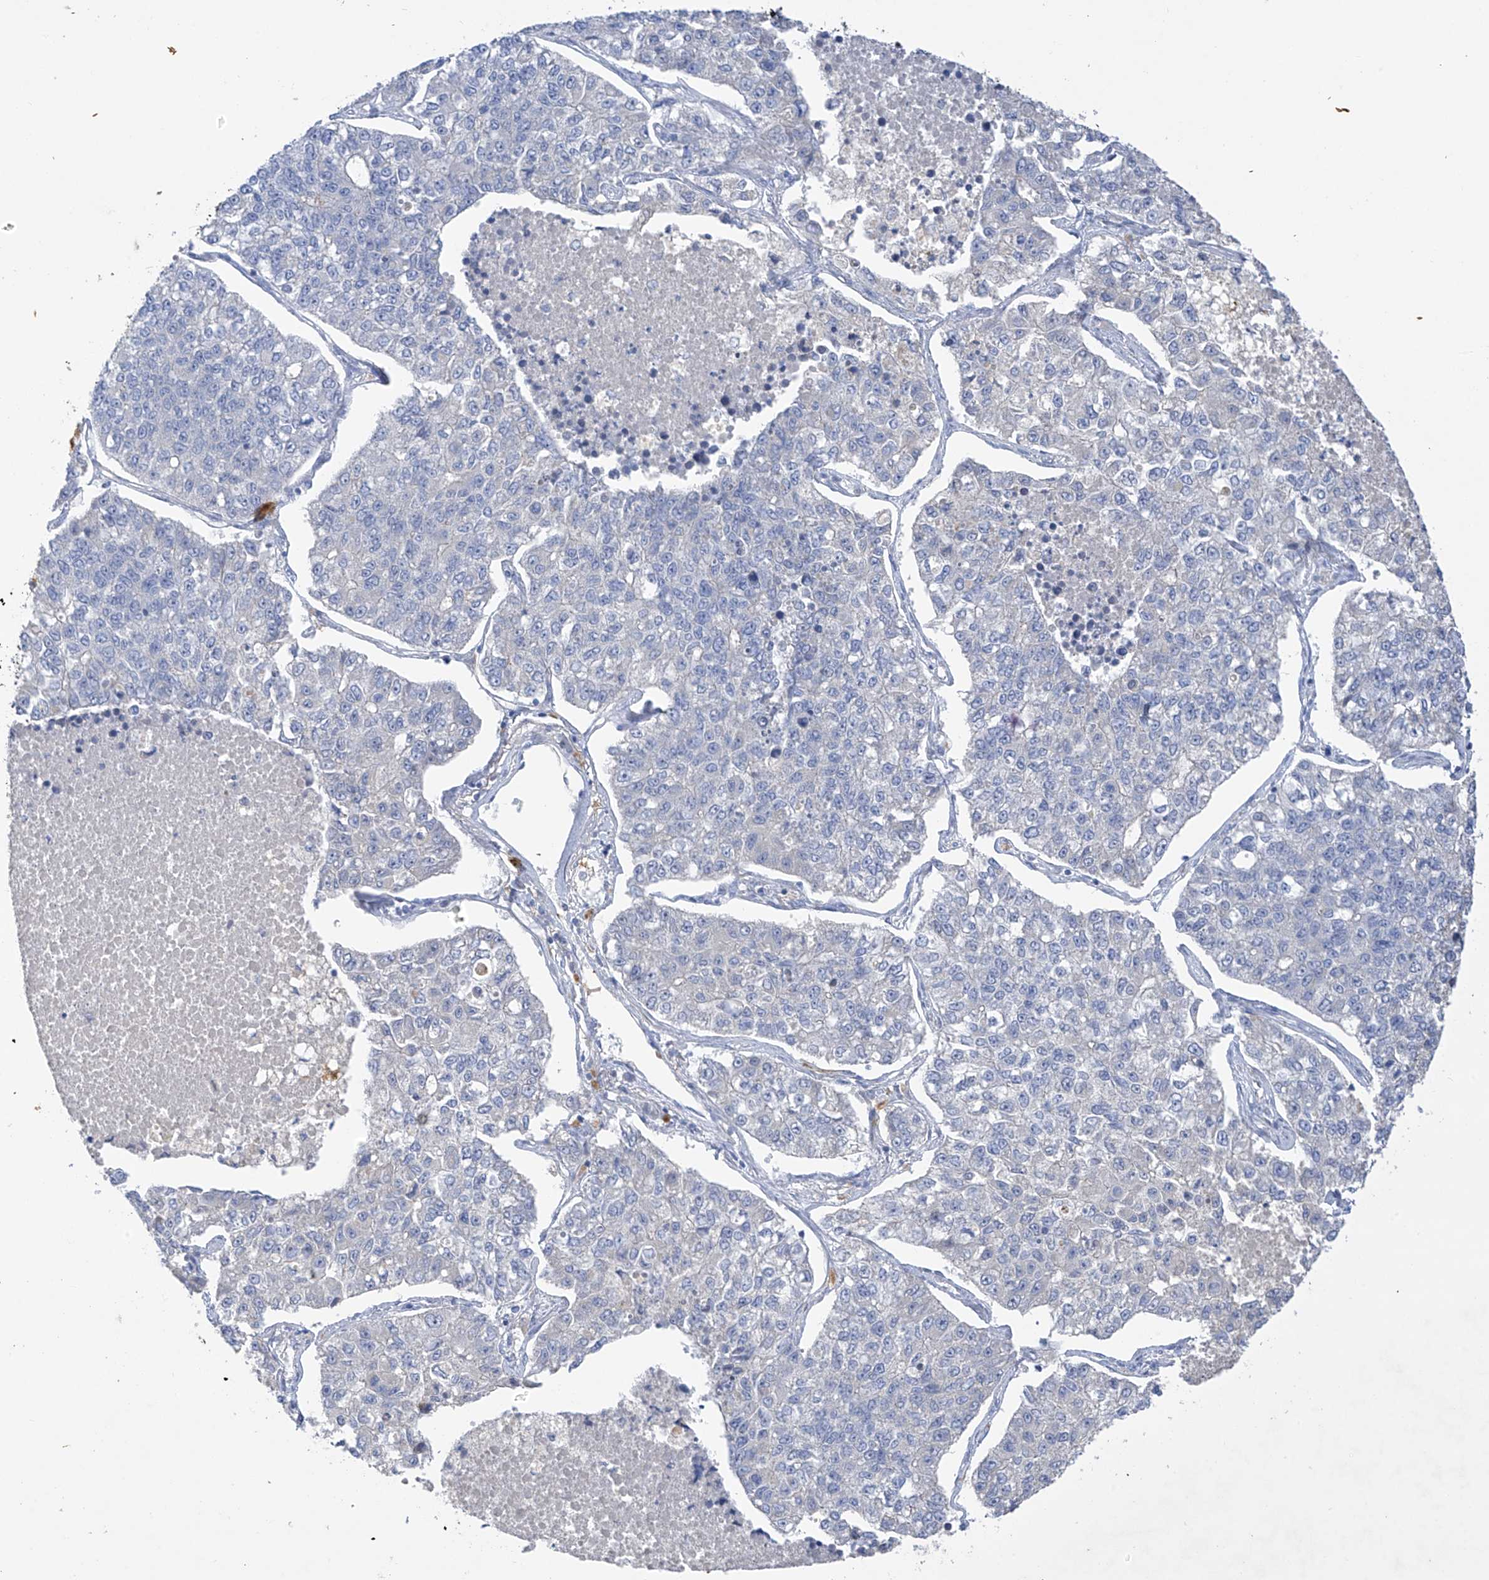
{"staining": {"intensity": "negative", "quantity": "none", "location": "none"}, "tissue": "lung cancer", "cell_type": "Tumor cells", "image_type": "cancer", "snomed": [{"axis": "morphology", "description": "Adenocarcinoma, NOS"}, {"axis": "topography", "description": "Lung"}], "caption": "This is an IHC micrograph of lung cancer. There is no positivity in tumor cells.", "gene": "PRSS12", "patient": {"sex": "male", "age": 49}}